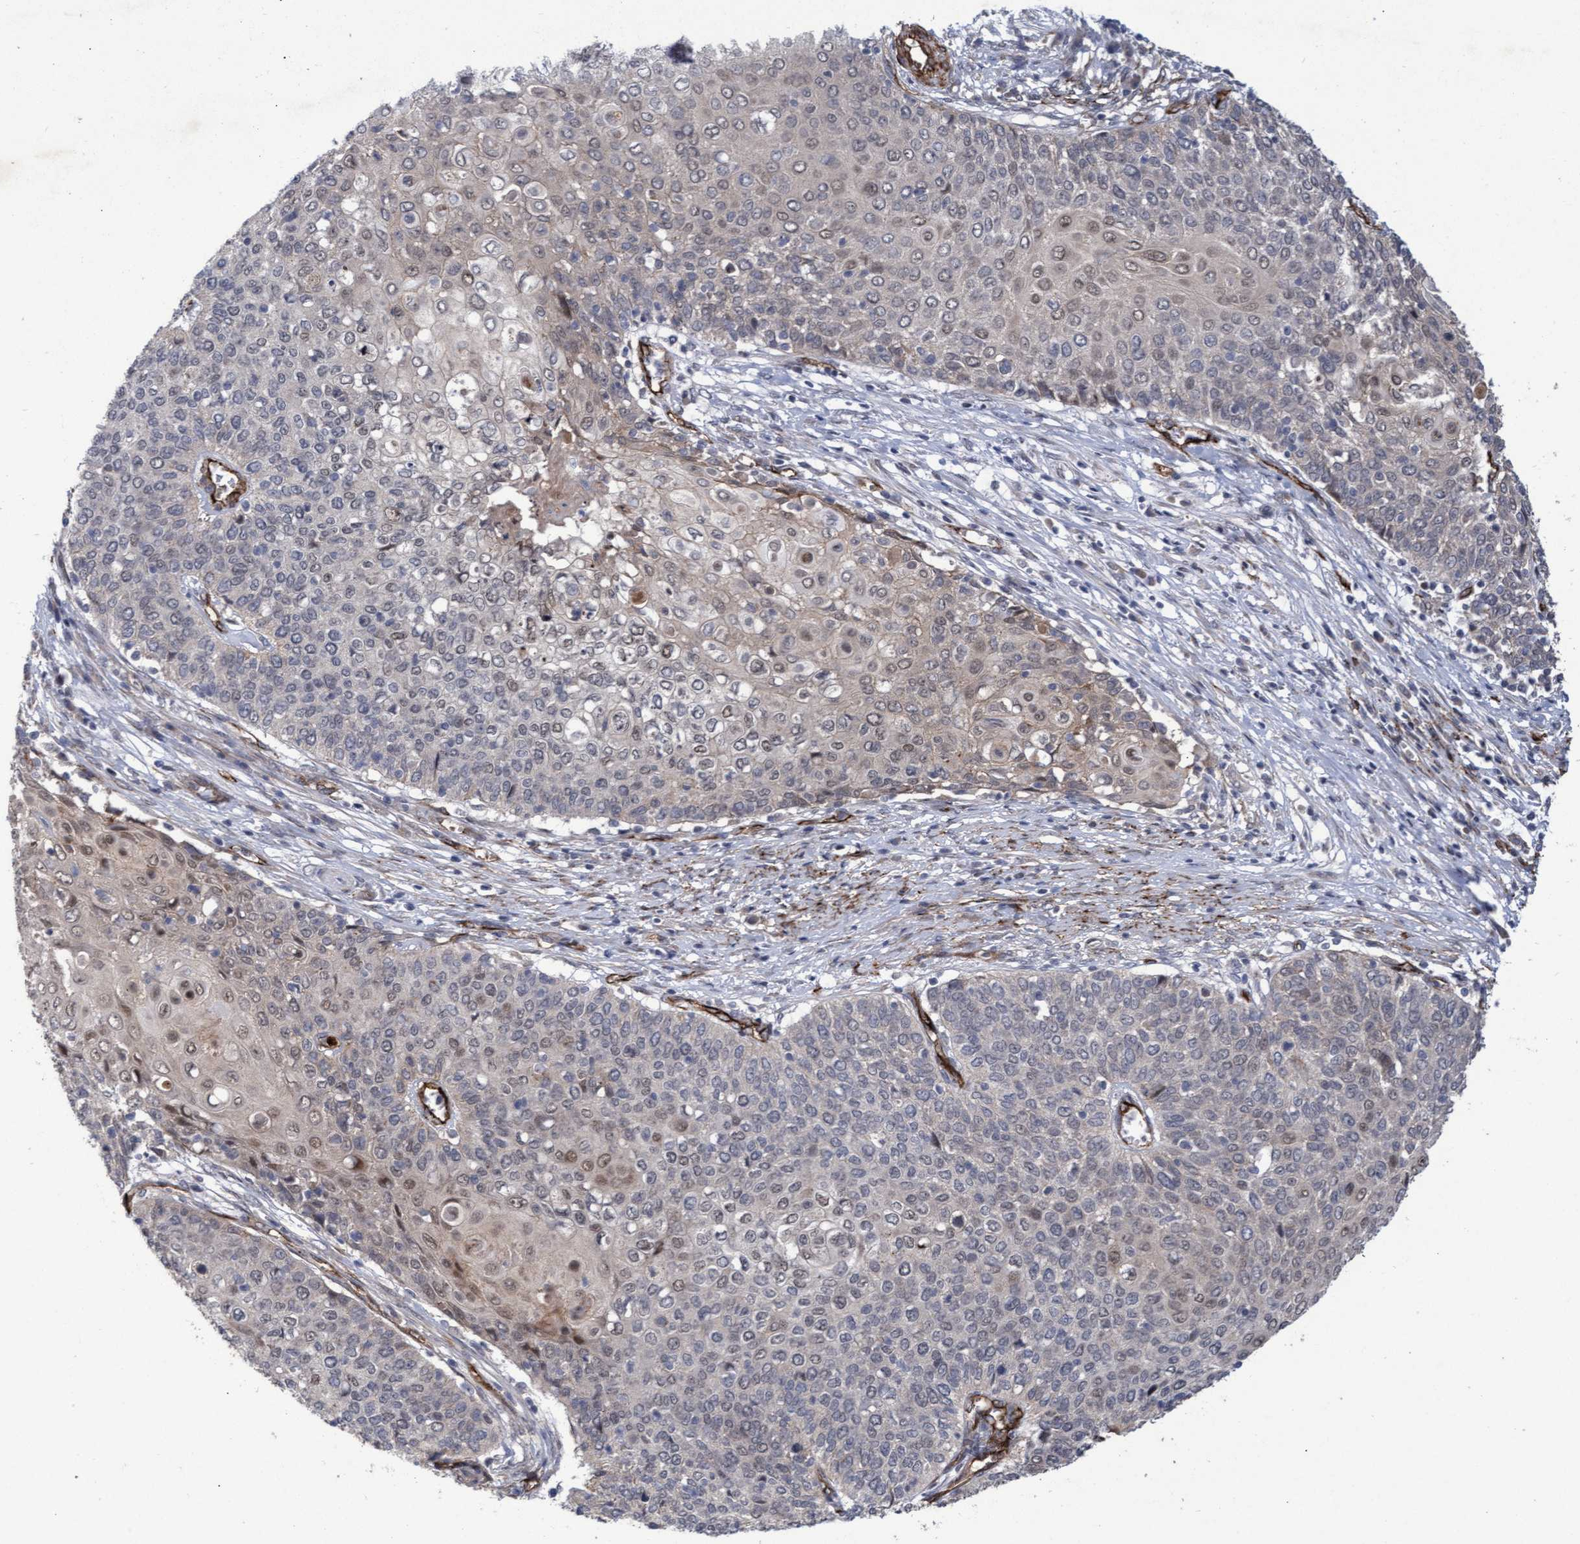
{"staining": {"intensity": "weak", "quantity": "<25%", "location": "cytoplasmic/membranous,nuclear"}, "tissue": "cervical cancer", "cell_type": "Tumor cells", "image_type": "cancer", "snomed": [{"axis": "morphology", "description": "Squamous cell carcinoma, NOS"}, {"axis": "topography", "description": "Cervix"}], "caption": "DAB (3,3'-diaminobenzidine) immunohistochemical staining of squamous cell carcinoma (cervical) shows no significant staining in tumor cells.", "gene": "ZNF750", "patient": {"sex": "female", "age": 39}}